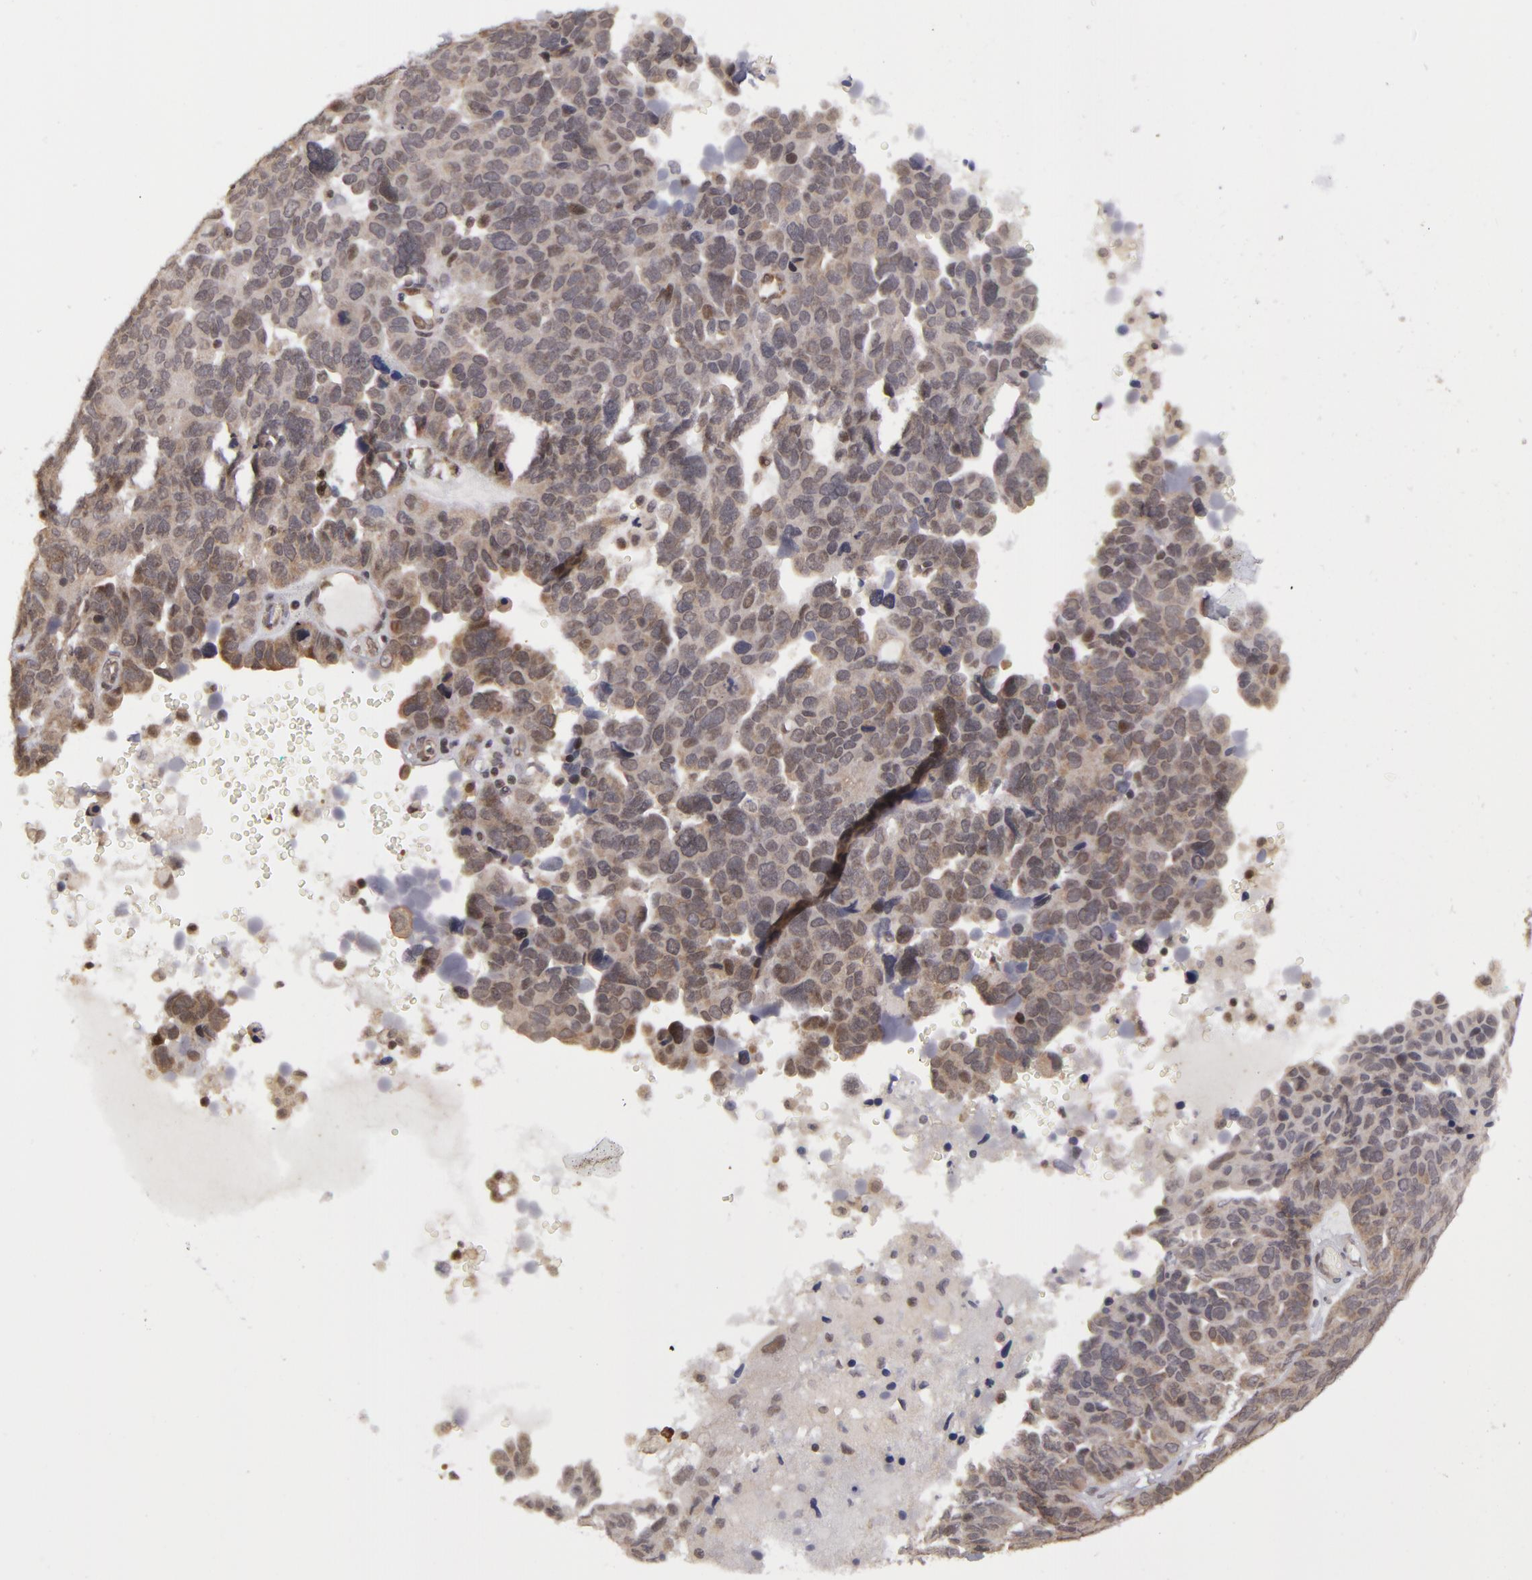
{"staining": {"intensity": "weak", "quantity": "25%-75%", "location": "nuclear"}, "tissue": "ovarian cancer", "cell_type": "Tumor cells", "image_type": "cancer", "snomed": [{"axis": "morphology", "description": "Cystadenocarcinoma, serous, NOS"}, {"axis": "topography", "description": "Ovary"}], "caption": "A high-resolution photomicrograph shows immunohistochemistry staining of ovarian cancer, which demonstrates weak nuclear staining in about 25%-75% of tumor cells.", "gene": "ZNF133", "patient": {"sex": "female", "age": 64}}